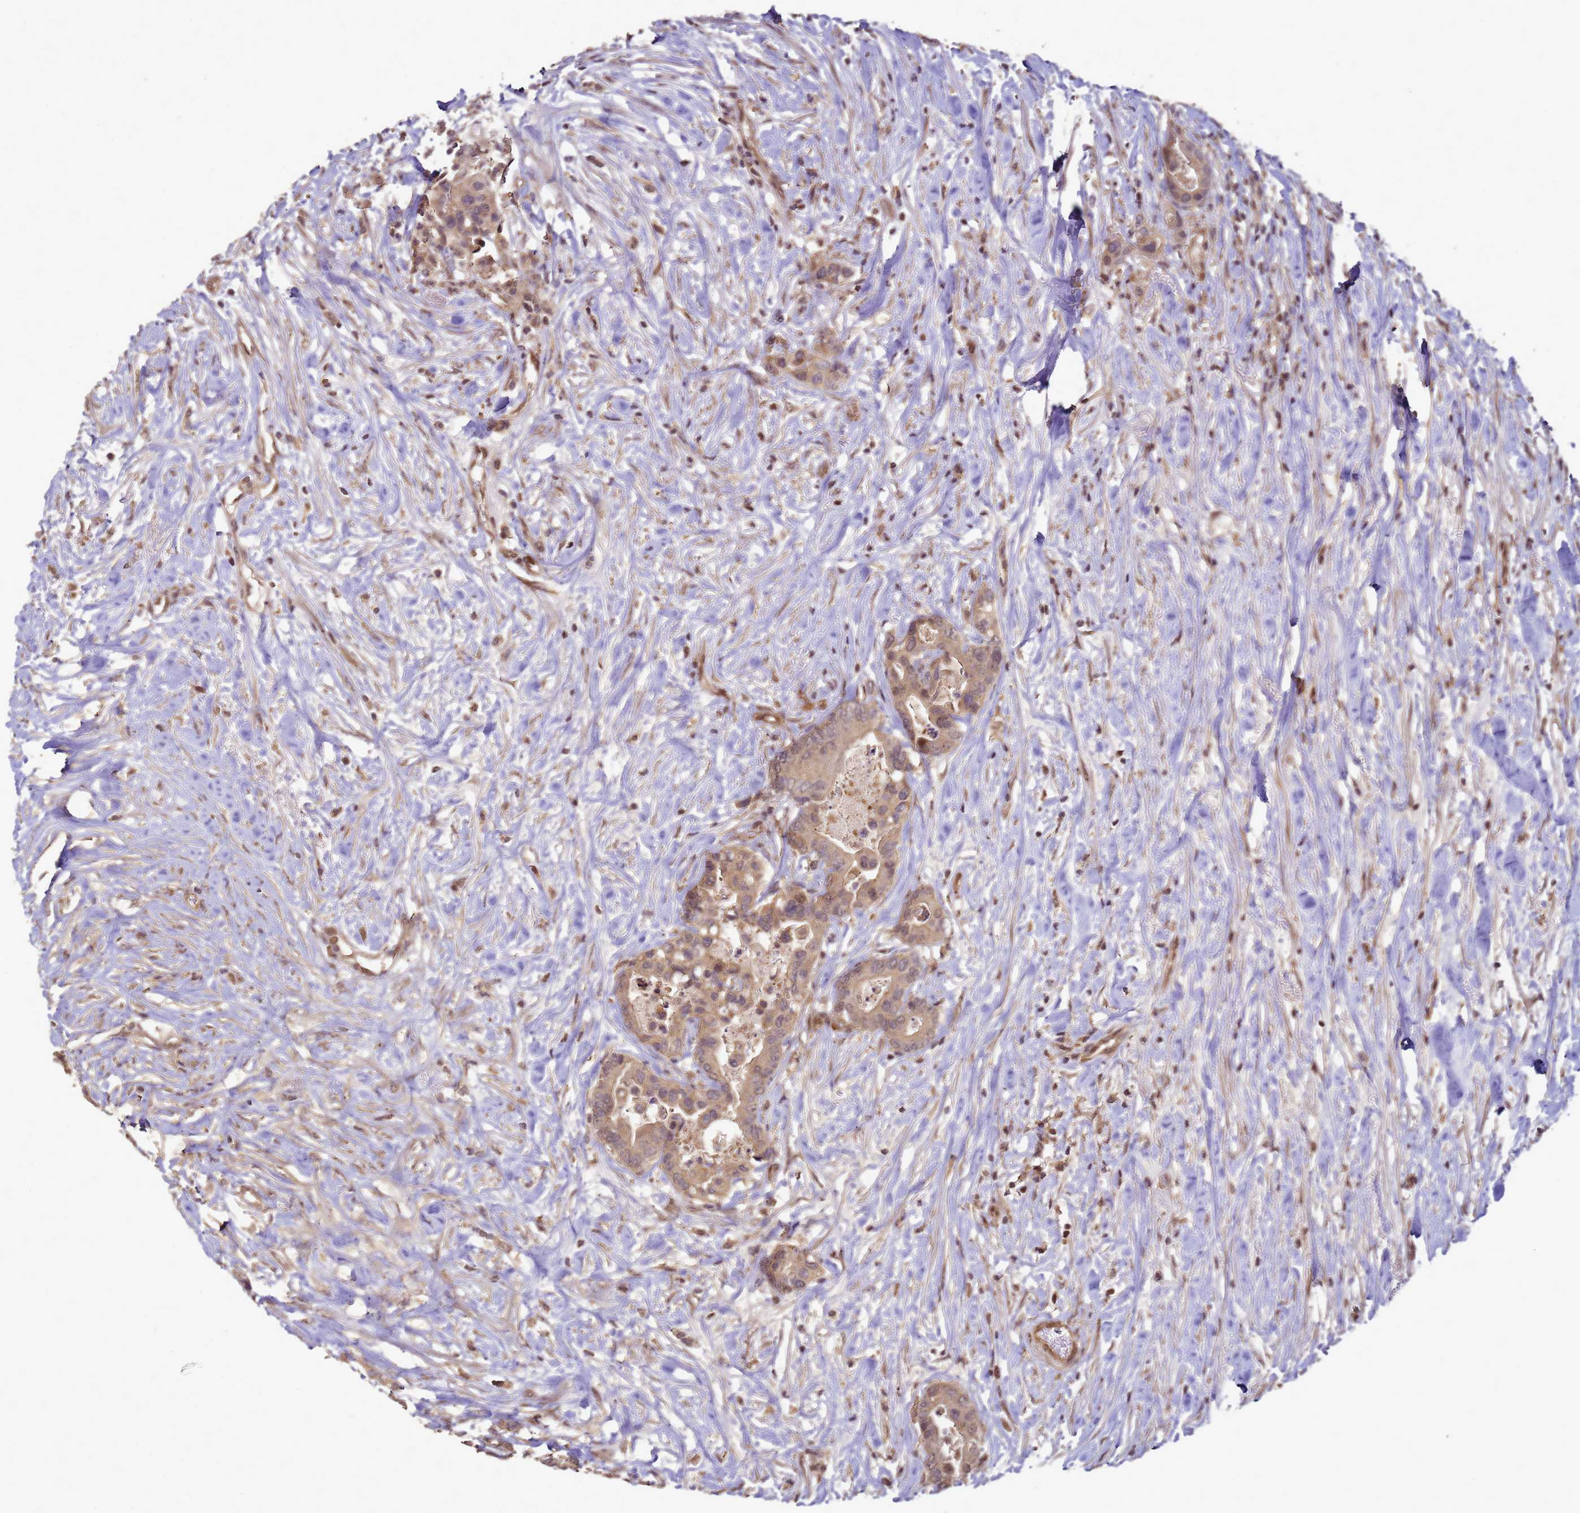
{"staining": {"intensity": "weak", "quantity": ">75%", "location": "cytoplasmic/membranous"}, "tissue": "colorectal cancer", "cell_type": "Tumor cells", "image_type": "cancer", "snomed": [{"axis": "morphology", "description": "Normal tissue, NOS"}, {"axis": "morphology", "description": "Adenocarcinoma, NOS"}, {"axis": "topography", "description": "Colon"}], "caption": "Brown immunohistochemical staining in colorectal cancer (adenocarcinoma) displays weak cytoplasmic/membranous expression in about >75% of tumor cells. (DAB IHC with brightfield microscopy, high magnification).", "gene": "CRBN", "patient": {"sex": "male", "age": 82}}